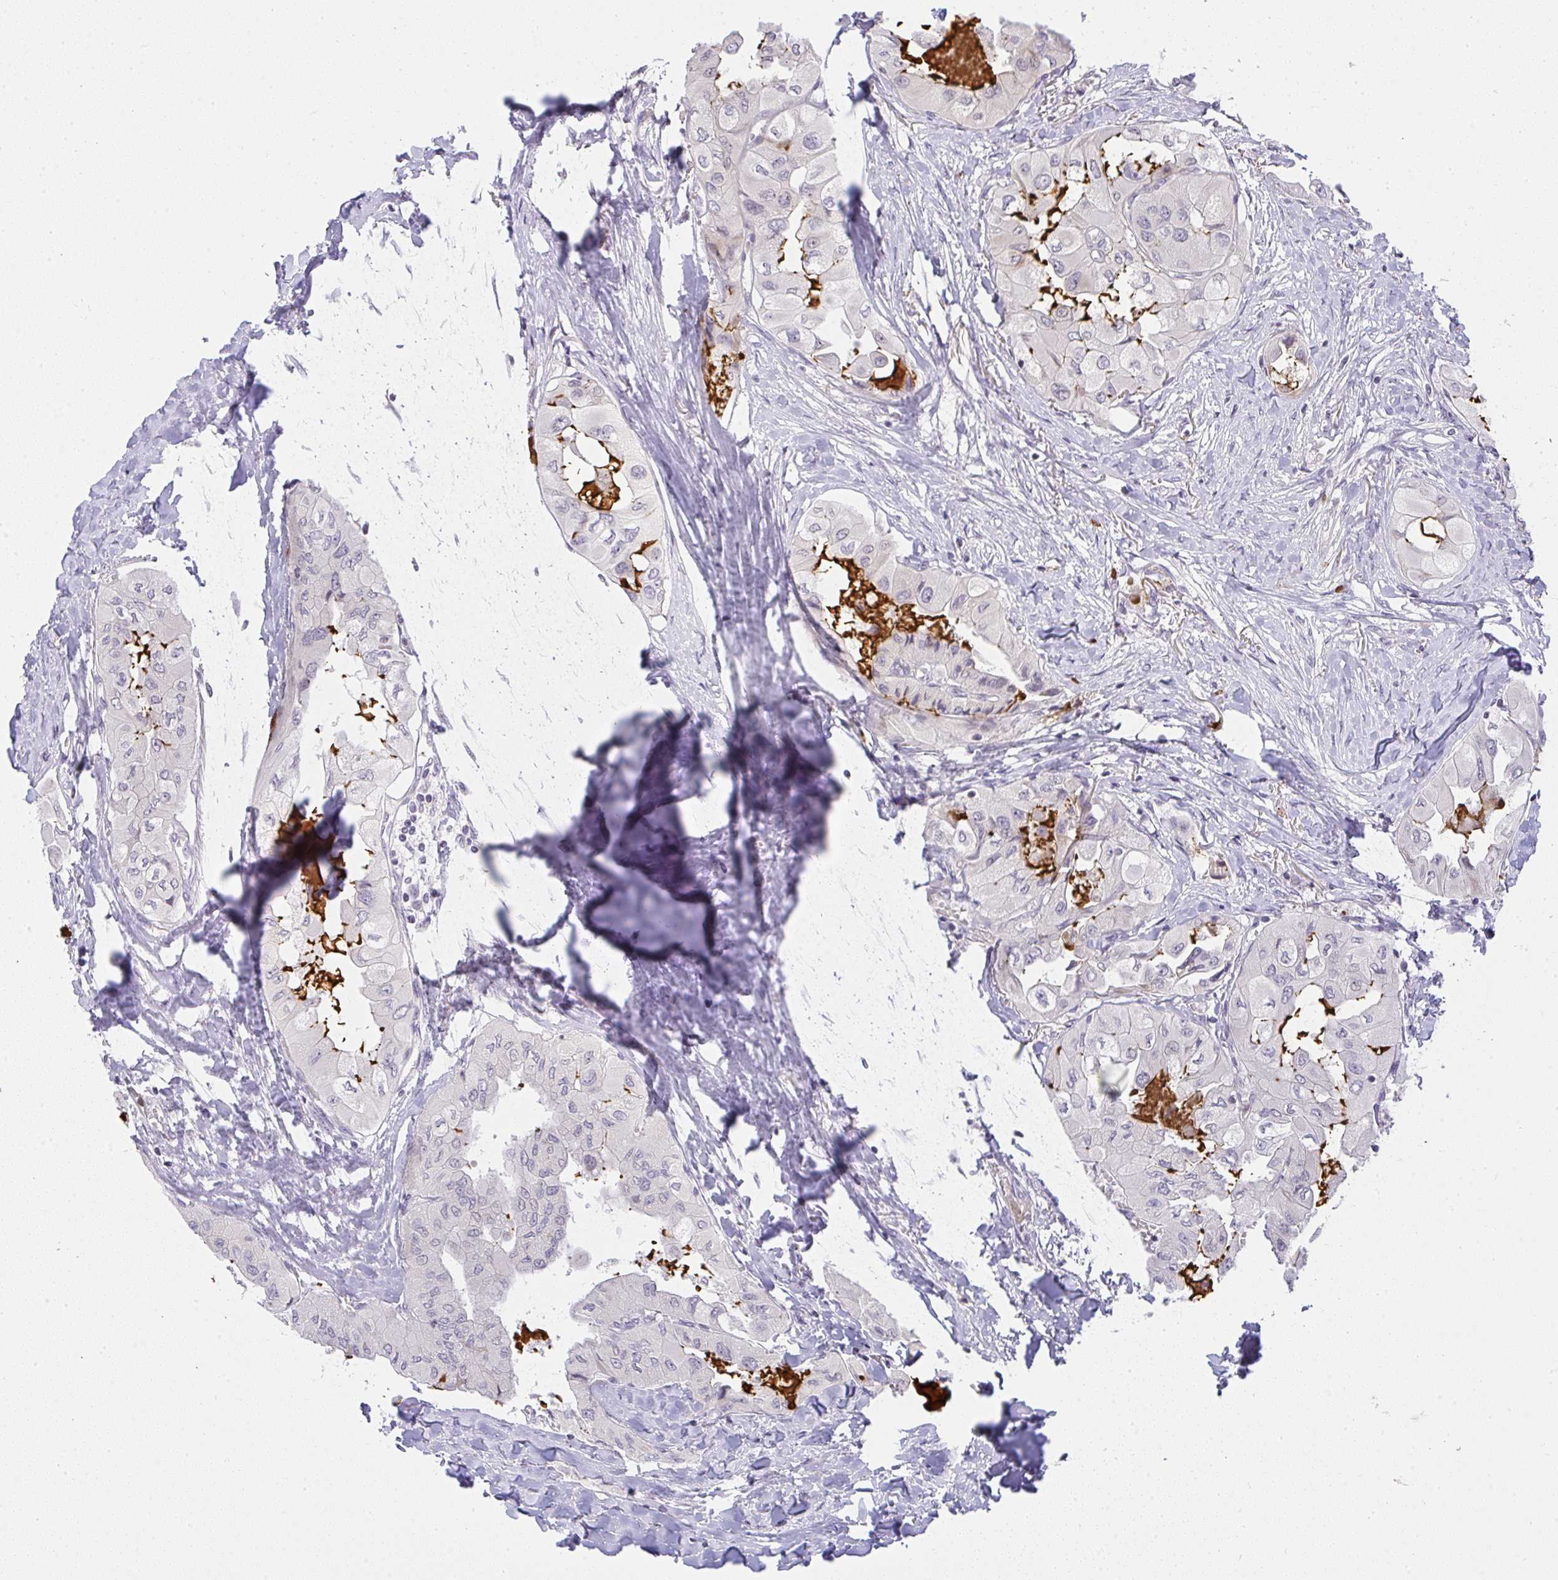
{"staining": {"intensity": "negative", "quantity": "none", "location": "none"}, "tissue": "thyroid cancer", "cell_type": "Tumor cells", "image_type": "cancer", "snomed": [{"axis": "morphology", "description": "Normal tissue, NOS"}, {"axis": "morphology", "description": "Papillary adenocarcinoma, NOS"}, {"axis": "topography", "description": "Thyroid gland"}], "caption": "Papillary adenocarcinoma (thyroid) stained for a protein using IHC shows no staining tumor cells.", "gene": "CACNA1S", "patient": {"sex": "female", "age": 59}}